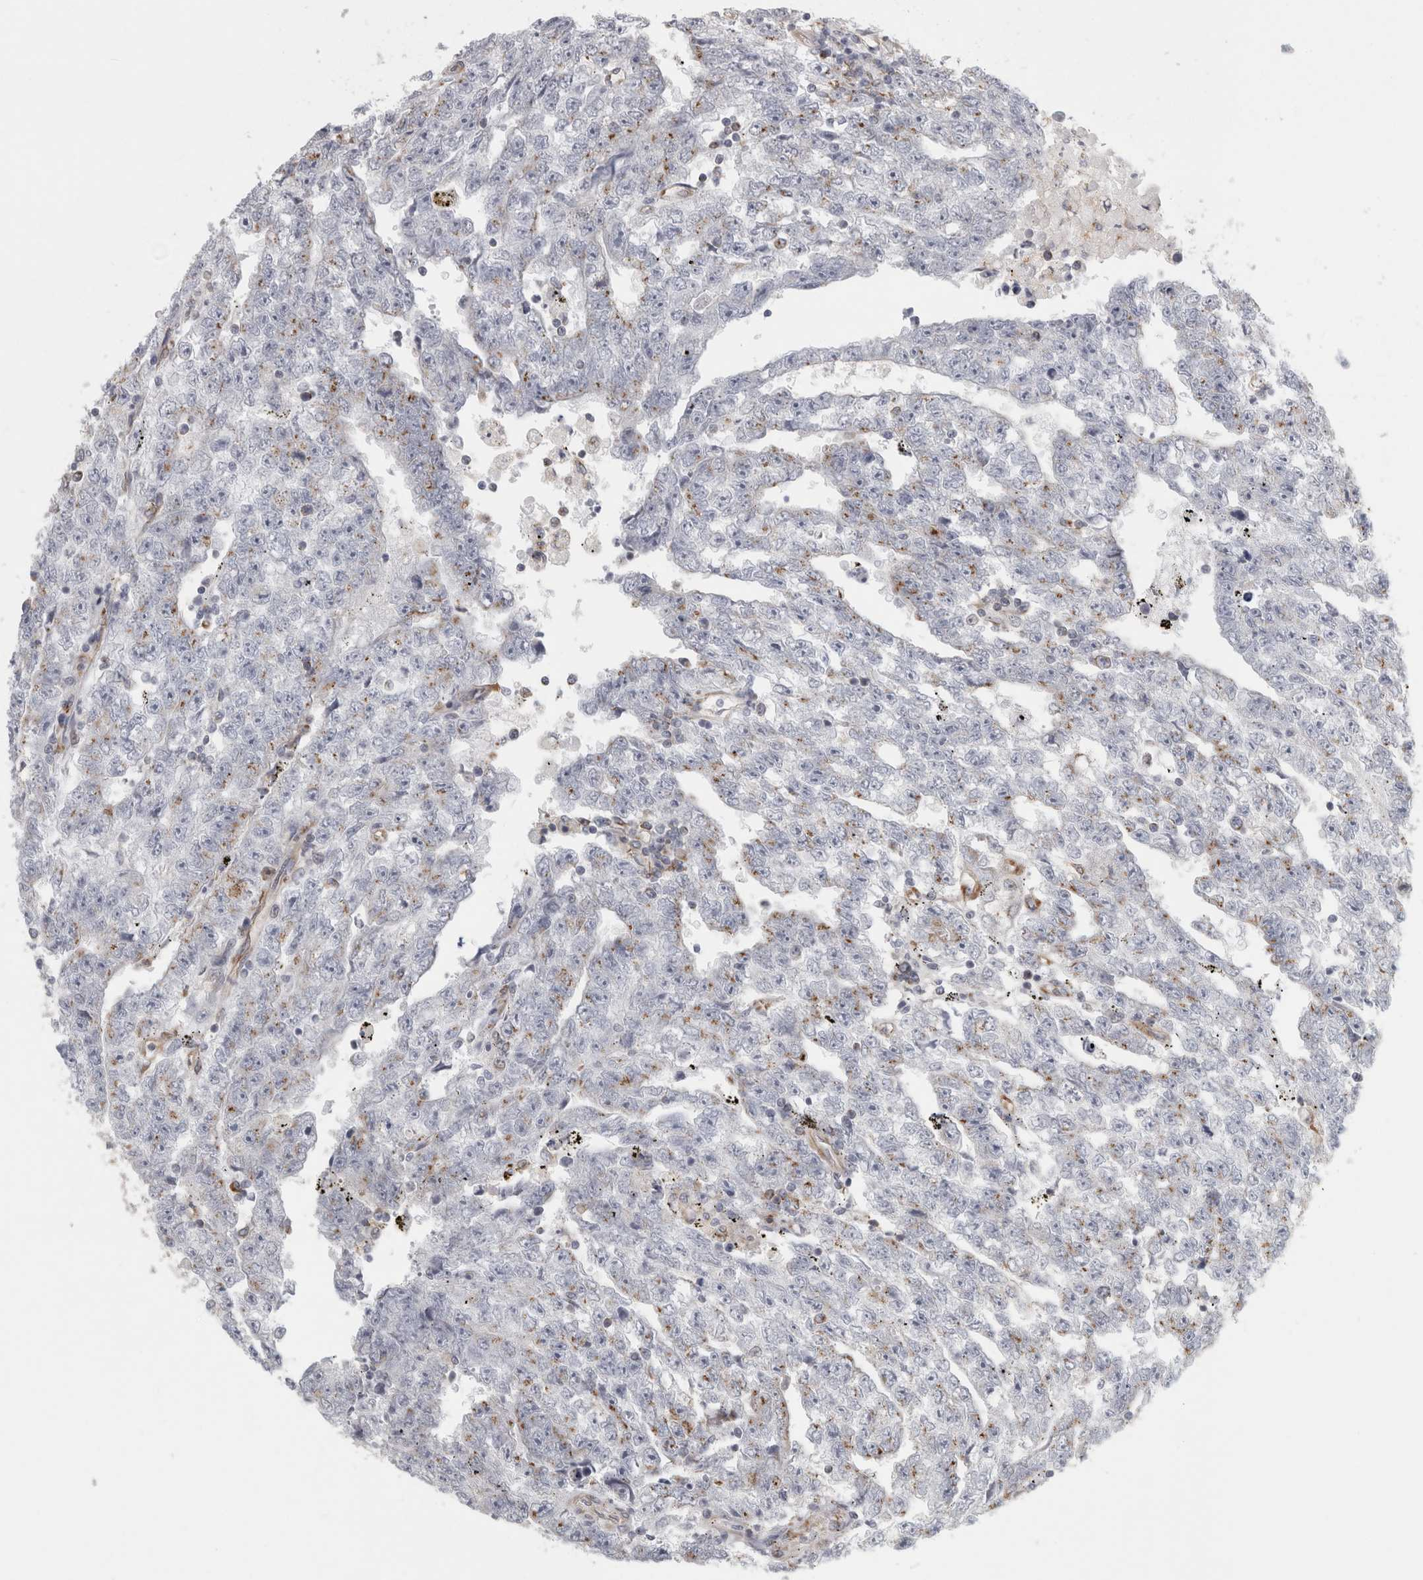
{"staining": {"intensity": "weak", "quantity": "25%-75%", "location": "cytoplasmic/membranous"}, "tissue": "testis cancer", "cell_type": "Tumor cells", "image_type": "cancer", "snomed": [{"axis": "morphology", "description": "Carcinoma, Embryonal, NOS"}, {"axis": "topography", "description": "Testis"}], "caption": "A brown stain labels weak cytoplasmic/membranous expression of a protein in human embryonal carcinoma (testis) tumor cells.", "gene": "PEX6", "patient": {"sex": "male", "age": 25}}